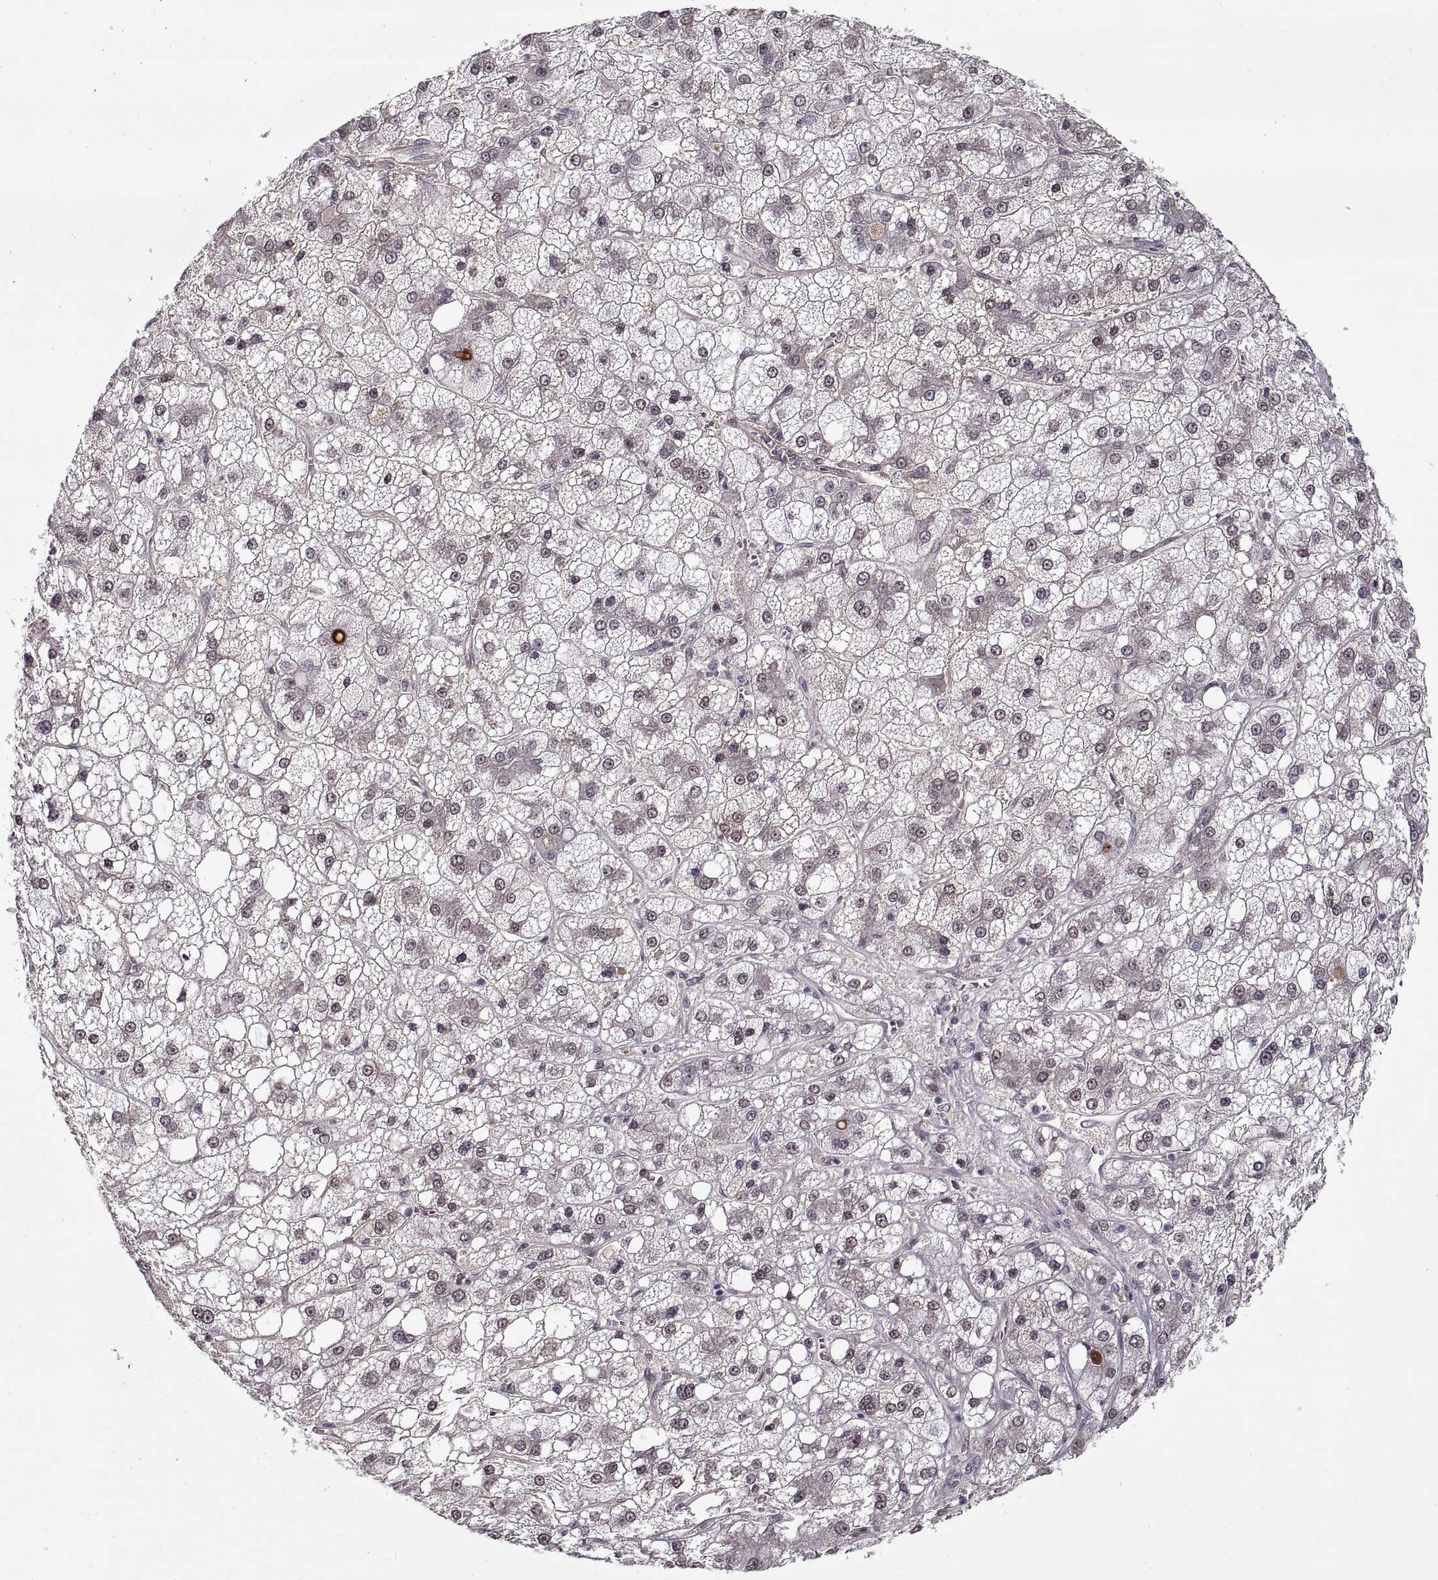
{"staining": {"intensity": "negative", "quantity": "none", "location": "none"}, "tissue": "liver cancer", "cell_type": "Tumor cells", "image_type": "cancer", "snomed": [{"axis": "morphology", "description": "Carcinoma, Hepatocellular, NOS"}, {"axis": "topography", "description": "Liver"}], "caption": "DAB (3,3'-diaminobenzidine) immunohistochemical staining of liver hepatocellular carcinoma displays no significant positivity in tumor cells.", "gene": "LAMB2", "patient": {"sex": "male", "age": 73}}